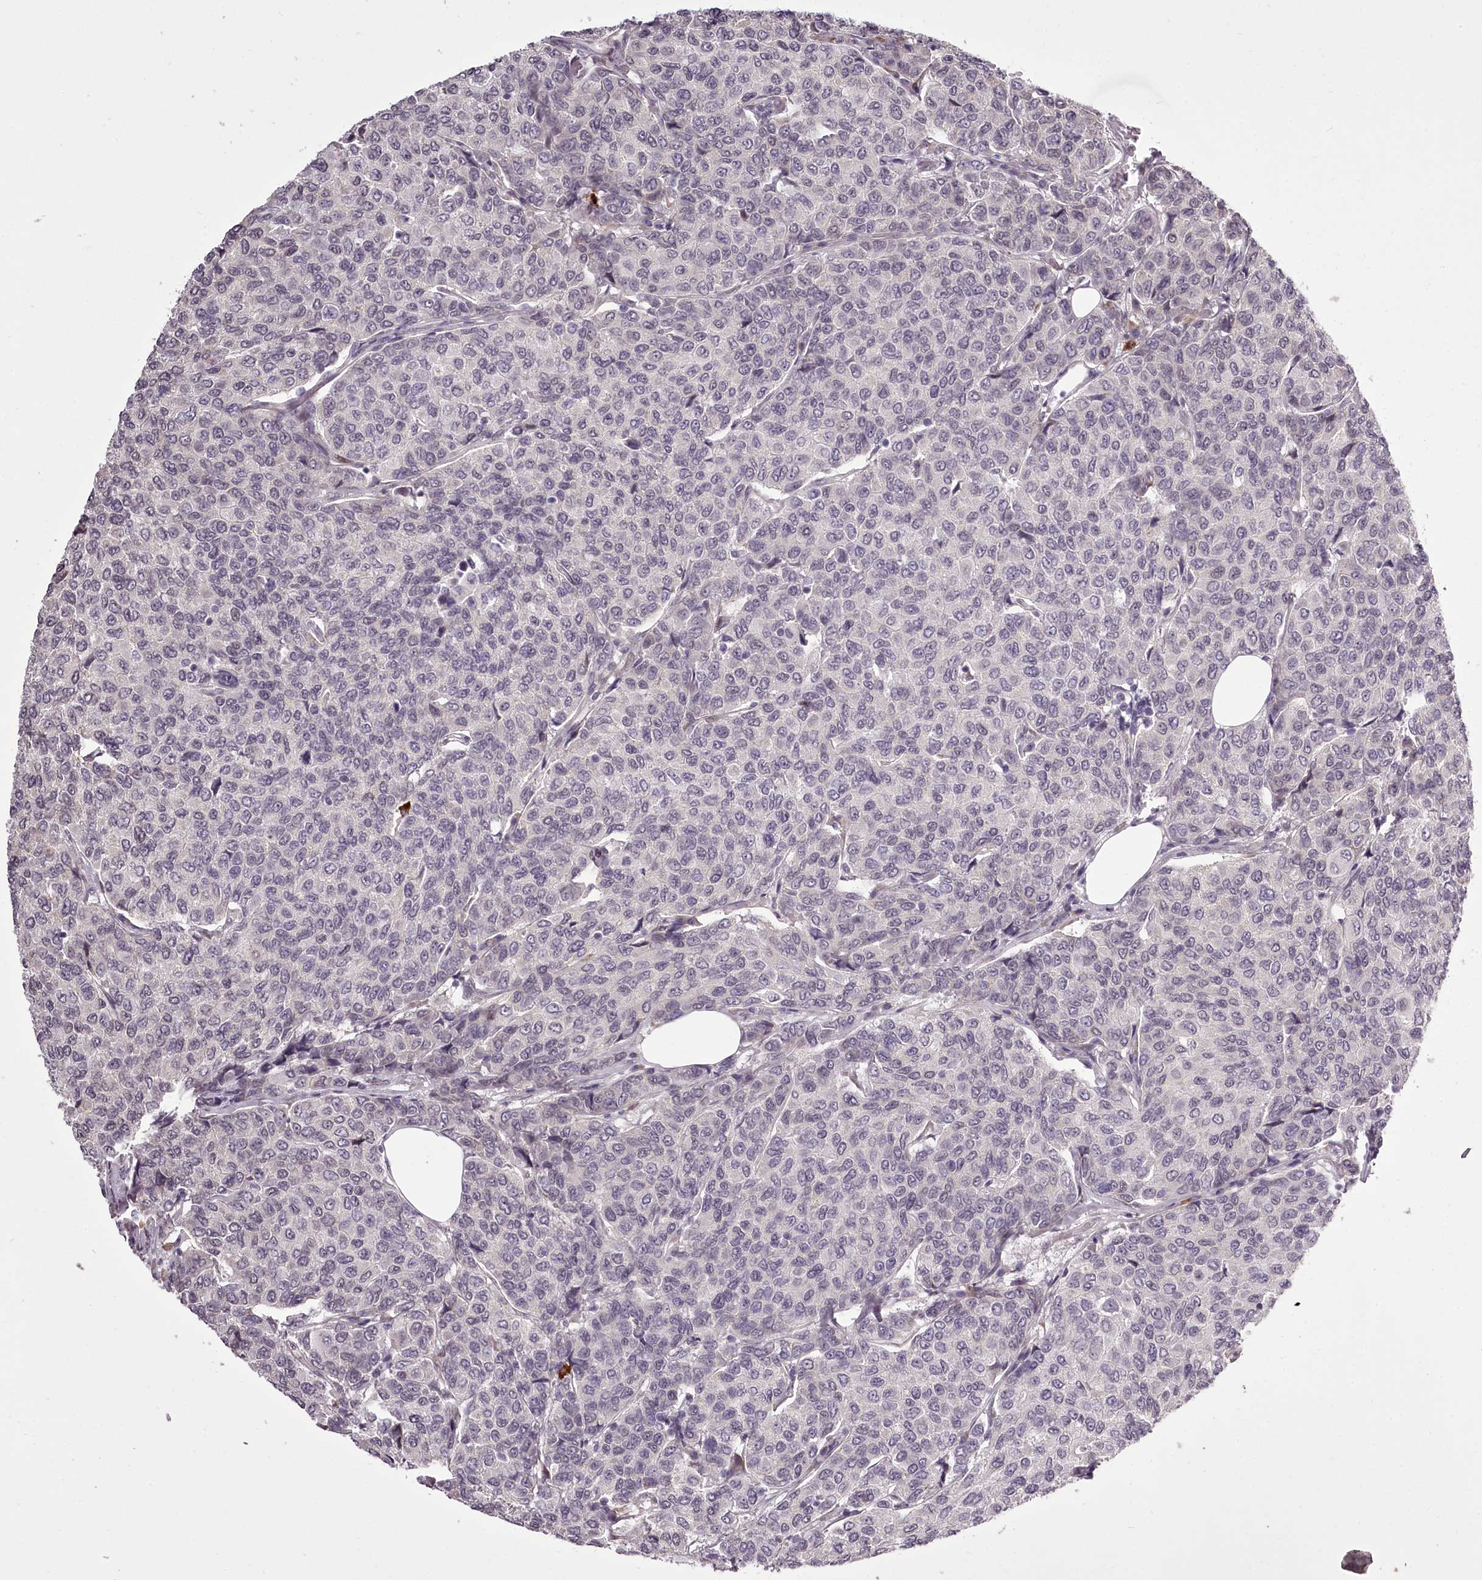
{"staining": {"intensity": "weak", "quantity": "<25%", "location": "nuclear"}, "tissue": "breast cancer", "cell_type": "Tumor cells", "image_type": "cancer", "snomed": [{"axis": "morphology", "description": "Duct carcinoma"}, {"axis": "topography", "description": "Breast"}], "caption": "There is no significant positivity in tumor cells of breast cancer (infiltrating ductal carcinoma). (DAB IHC, high magnification).", "gene": "C1orf56", "patient": {"sex": "female", "age": 55}}